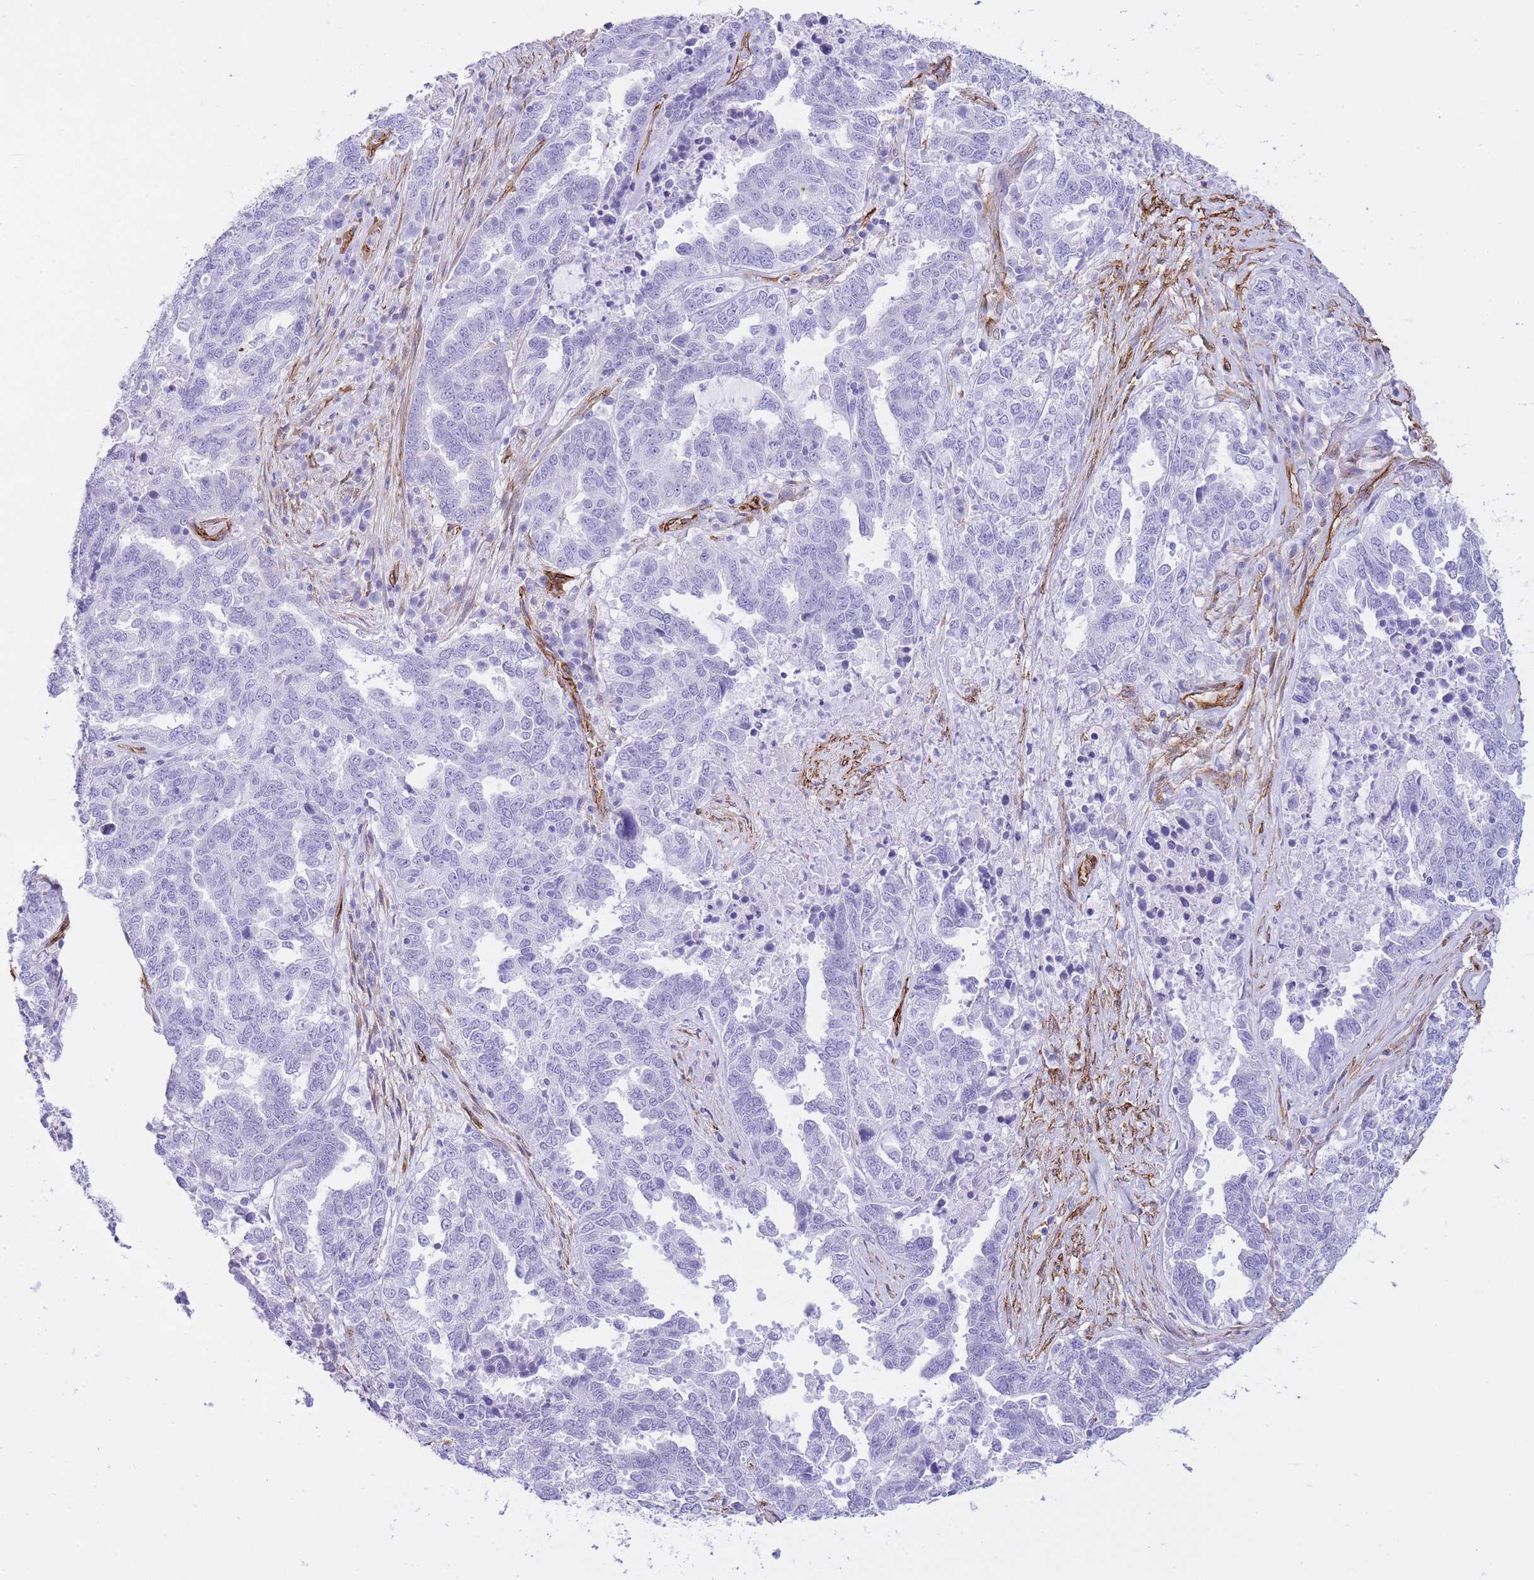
{"staining": {"intensity": "negative", "quantity": "none", "location": "none"}, "tissue": "ovarian cancer", "cell_type": "Tumor cells", "image_type": "cancer", "snomed": [{"axis": "morphology", "description": "Carcinoma, endometroid"}, {"axis": "topography", "description": "Ovary"}], "caption": "DAB immunohistochemical staining of ovarian cancer (endometroid carcinoma) demonstrates no significant positivity in tumor cells.", "gene": "CAVIN1", "patient": {"sex": "female", "age": 62}}